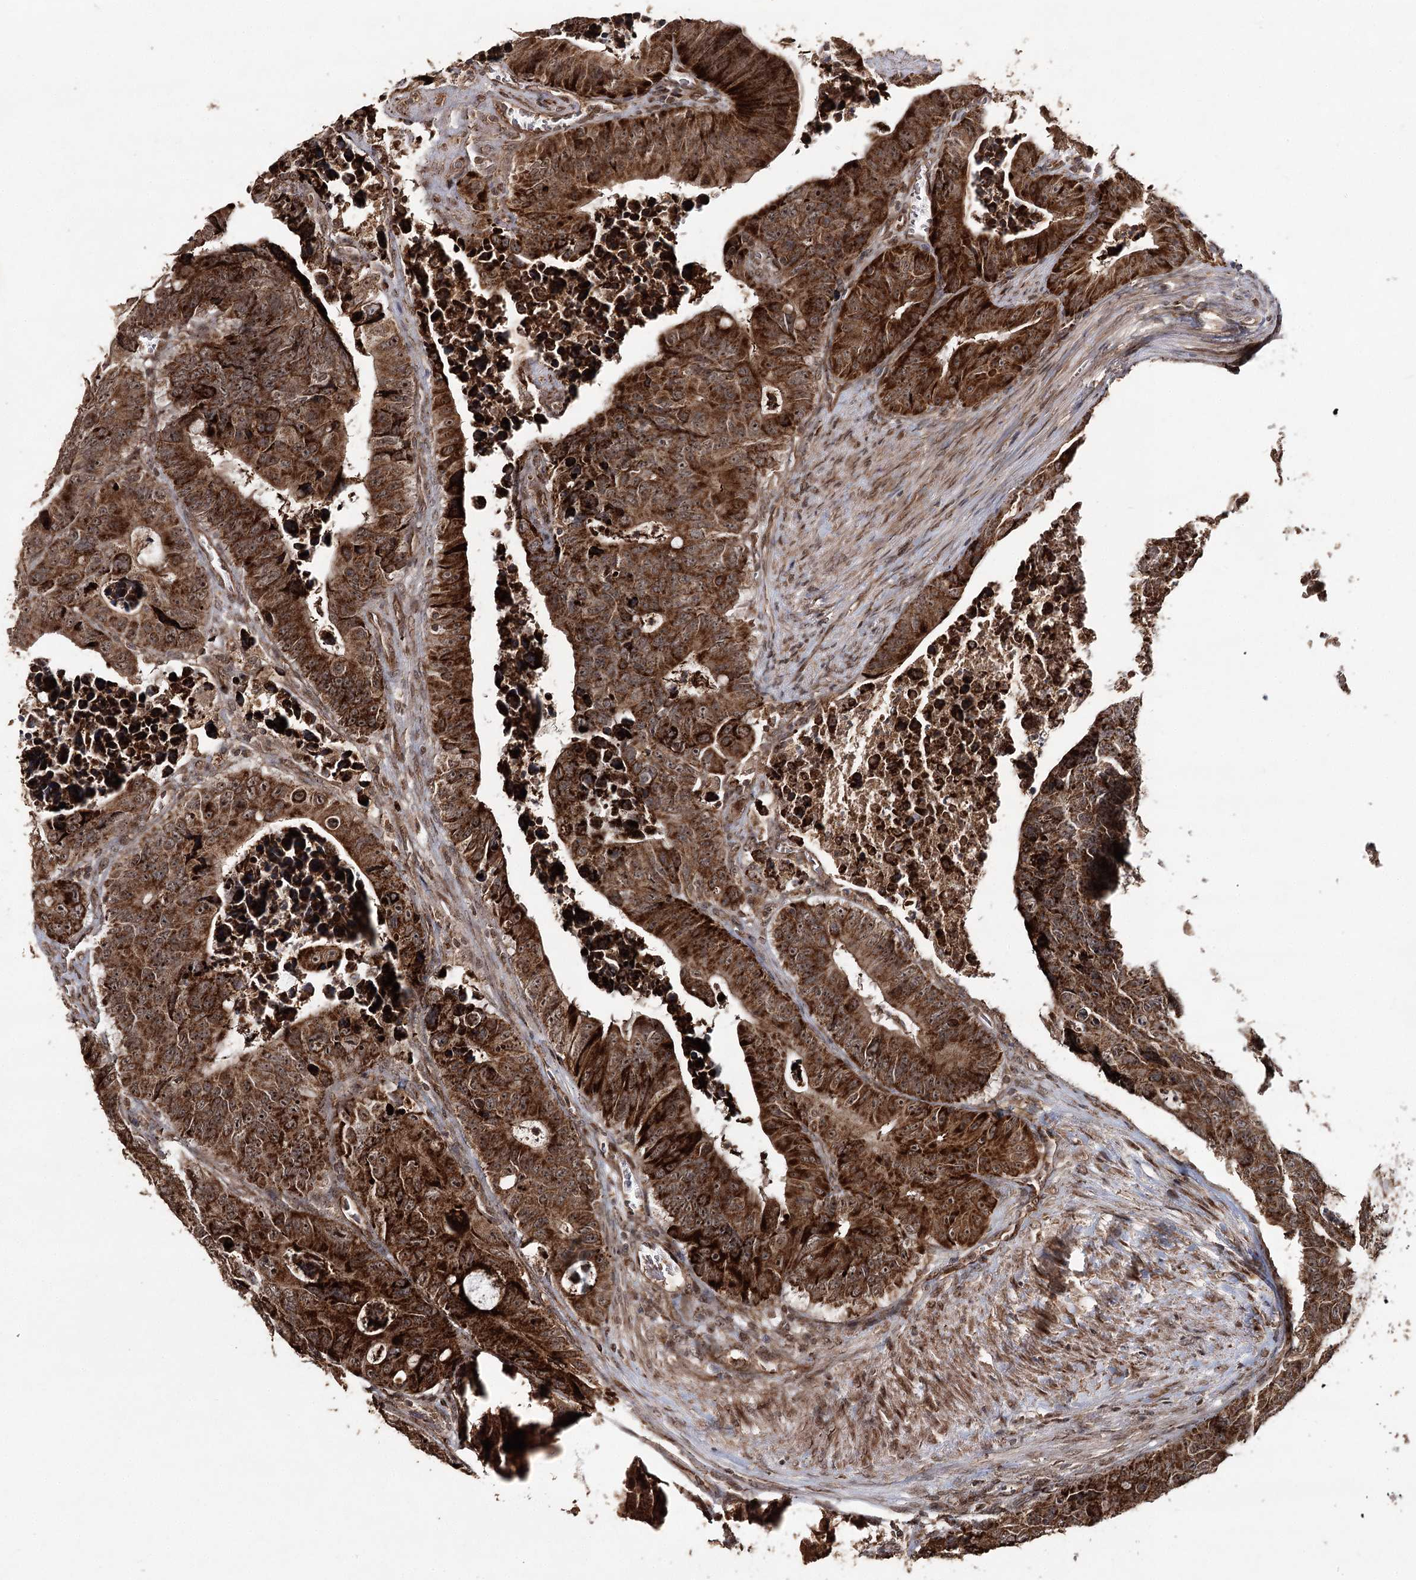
{"staining": {"intensity": "strong", "quantity": ">75%", "location": "cytoplasmic/membranous,nuclear"}, "tissue": "colorectal cancer", "cell_type": "Tumor cells", "image_type": "cancer", "snomed": [{"axis": "morphology", "description": "Adenocarcinoma, NOS"}, {"axis": "topography", "description": "Colon"}], "caption": "About >75% of tumor cells in human adenocarcinoma (colorectal) display strong cytoplasmic/membranous and nuclear protein staining as visualized by brown immunohistochemical staining.", "gene": "ZNRF3", "patient": {"sex": "male", "age": 87}}